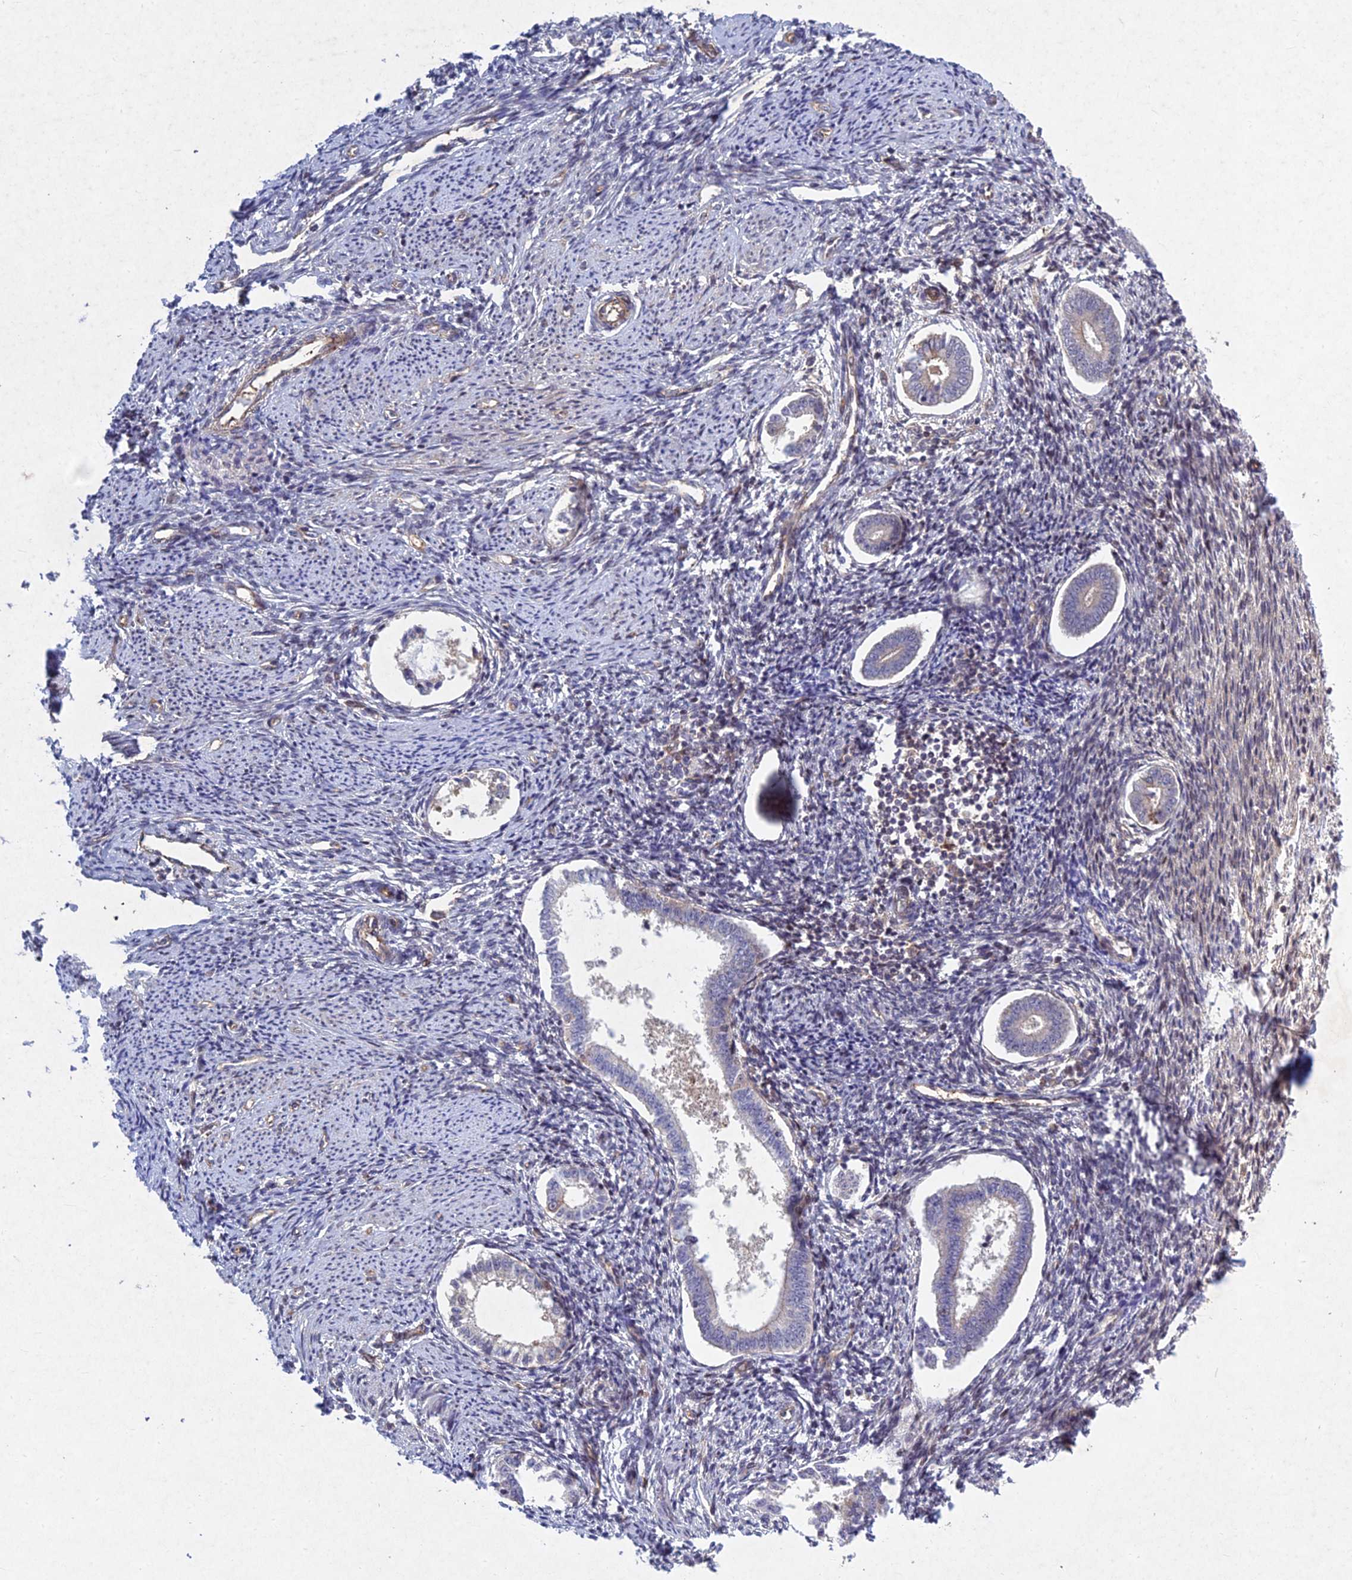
{"staining": {"intensity": "negative", "quantity": "none", "location": "none"}, "tissue": "endometrium", "cell_type": "Cells in endometrial stroma", "image_type": "normal", "snomed": [{"axis": "morphology", "description": "Normal tissue, NOS"}, {"axis": "topography", "description": "Endometrium"}], "caption": "This is an immunohistochemistry (IHC) image of unremarkable human endometrium. There is no staining in cells in endometrial stroma.", "gene": "PTHLH", "patient": {"sex": "female", "age": 56}}